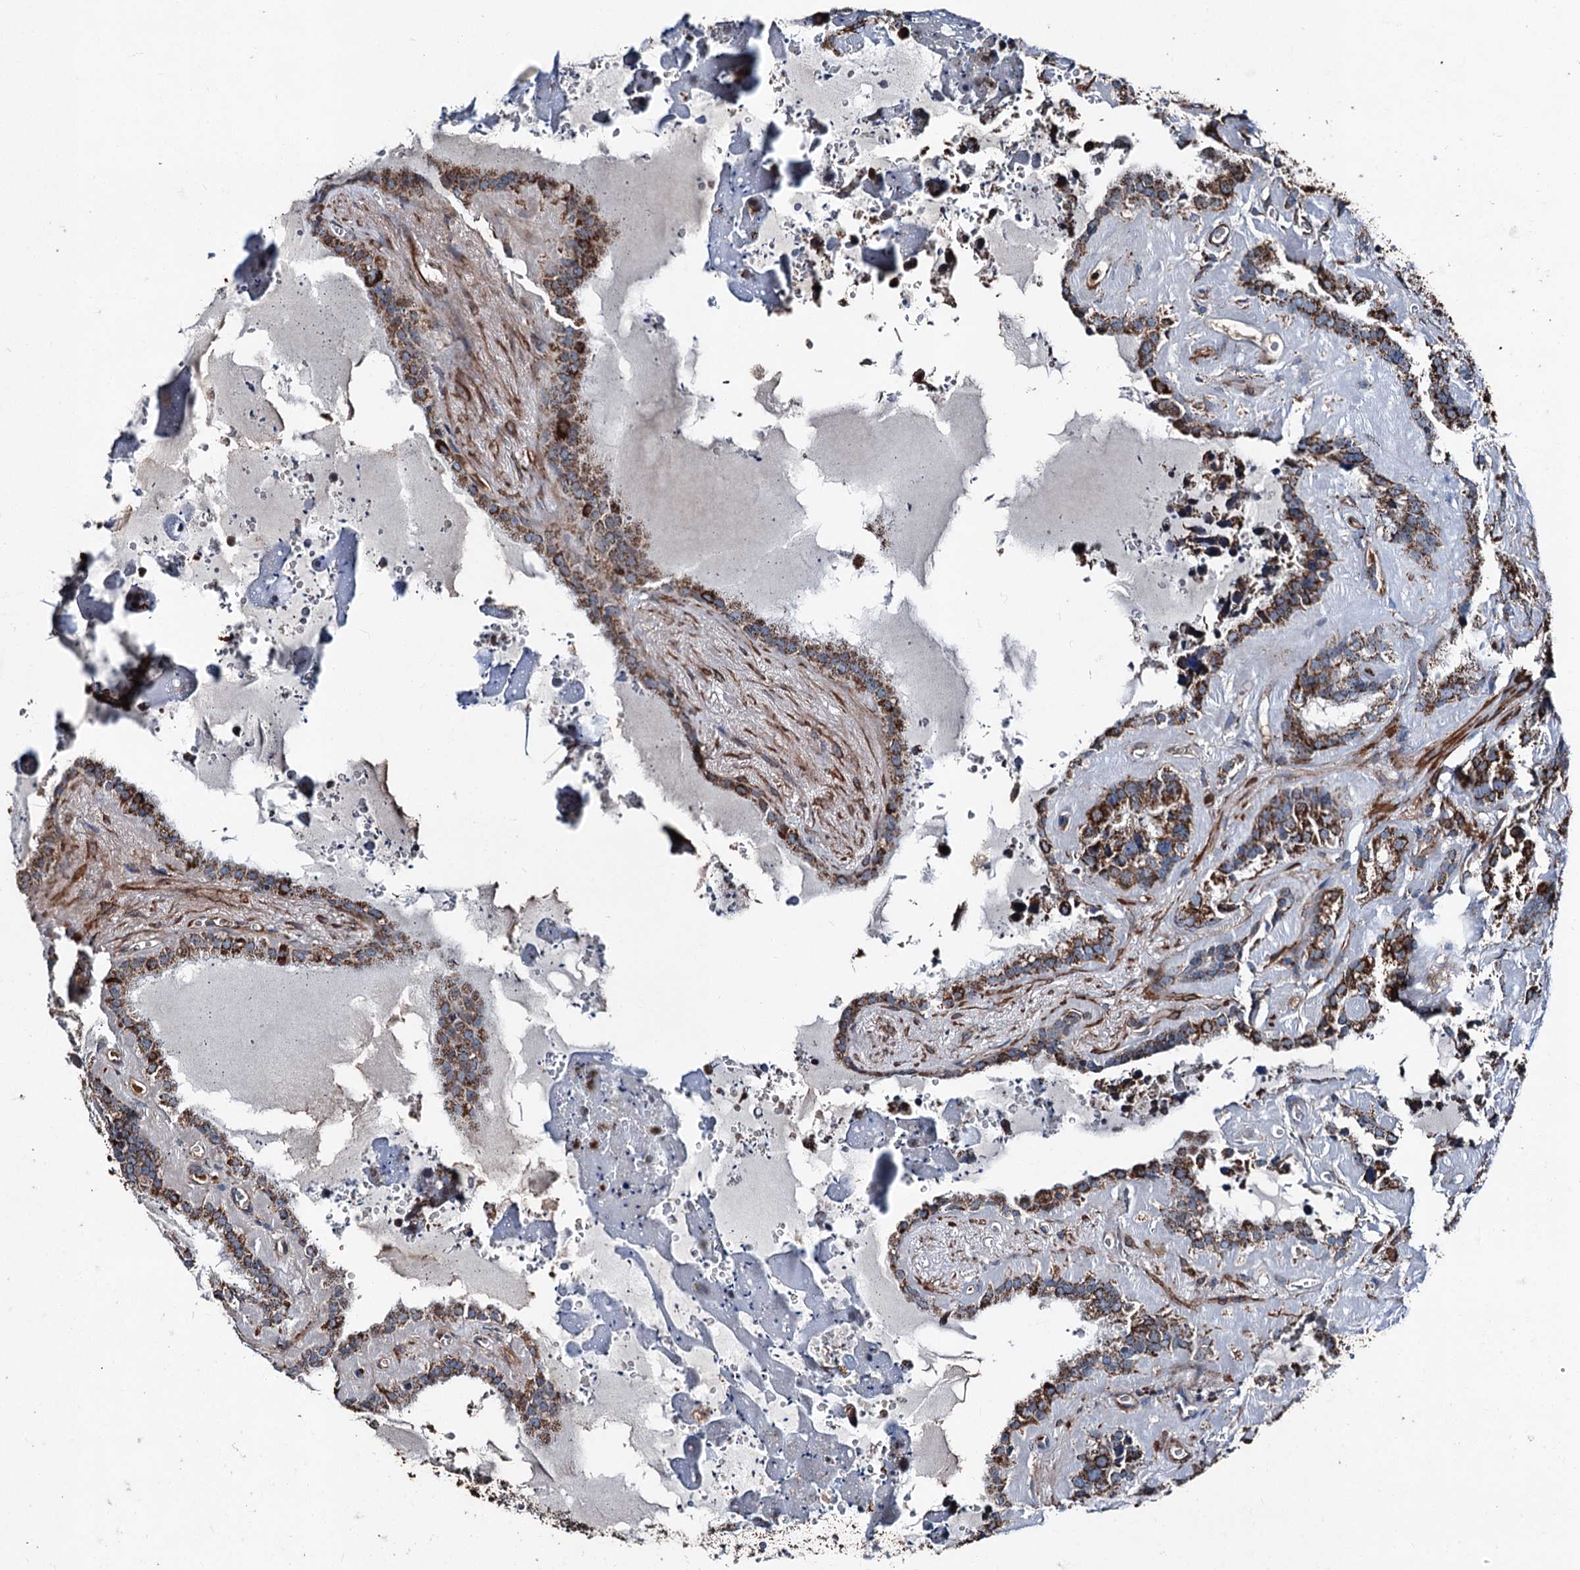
{"staining": {"intensity": "strong", "quantity": ">75%", "location": "cytoplasmic/membranous"}, "tissue": "seminal vesicle", "cell_type": "Glandular cells", "image_type": "normal", "snomed": [{"axis": "morphology", "description": "Normal tissue, NOS"}, {"axis": "topography", "description": "Prostate"}, {"axis": "topography", "description": "Seminal veicle"}], "caption": "The micrograph exhibits immunohistochemical staining of unremarkable seminal vesicle. There is strong cytoplasmic/membranous staining is seen in approximately >75% of glandular cells.", "gene": "DDIAS", "patient": {"sex": "male", "age": 59}}